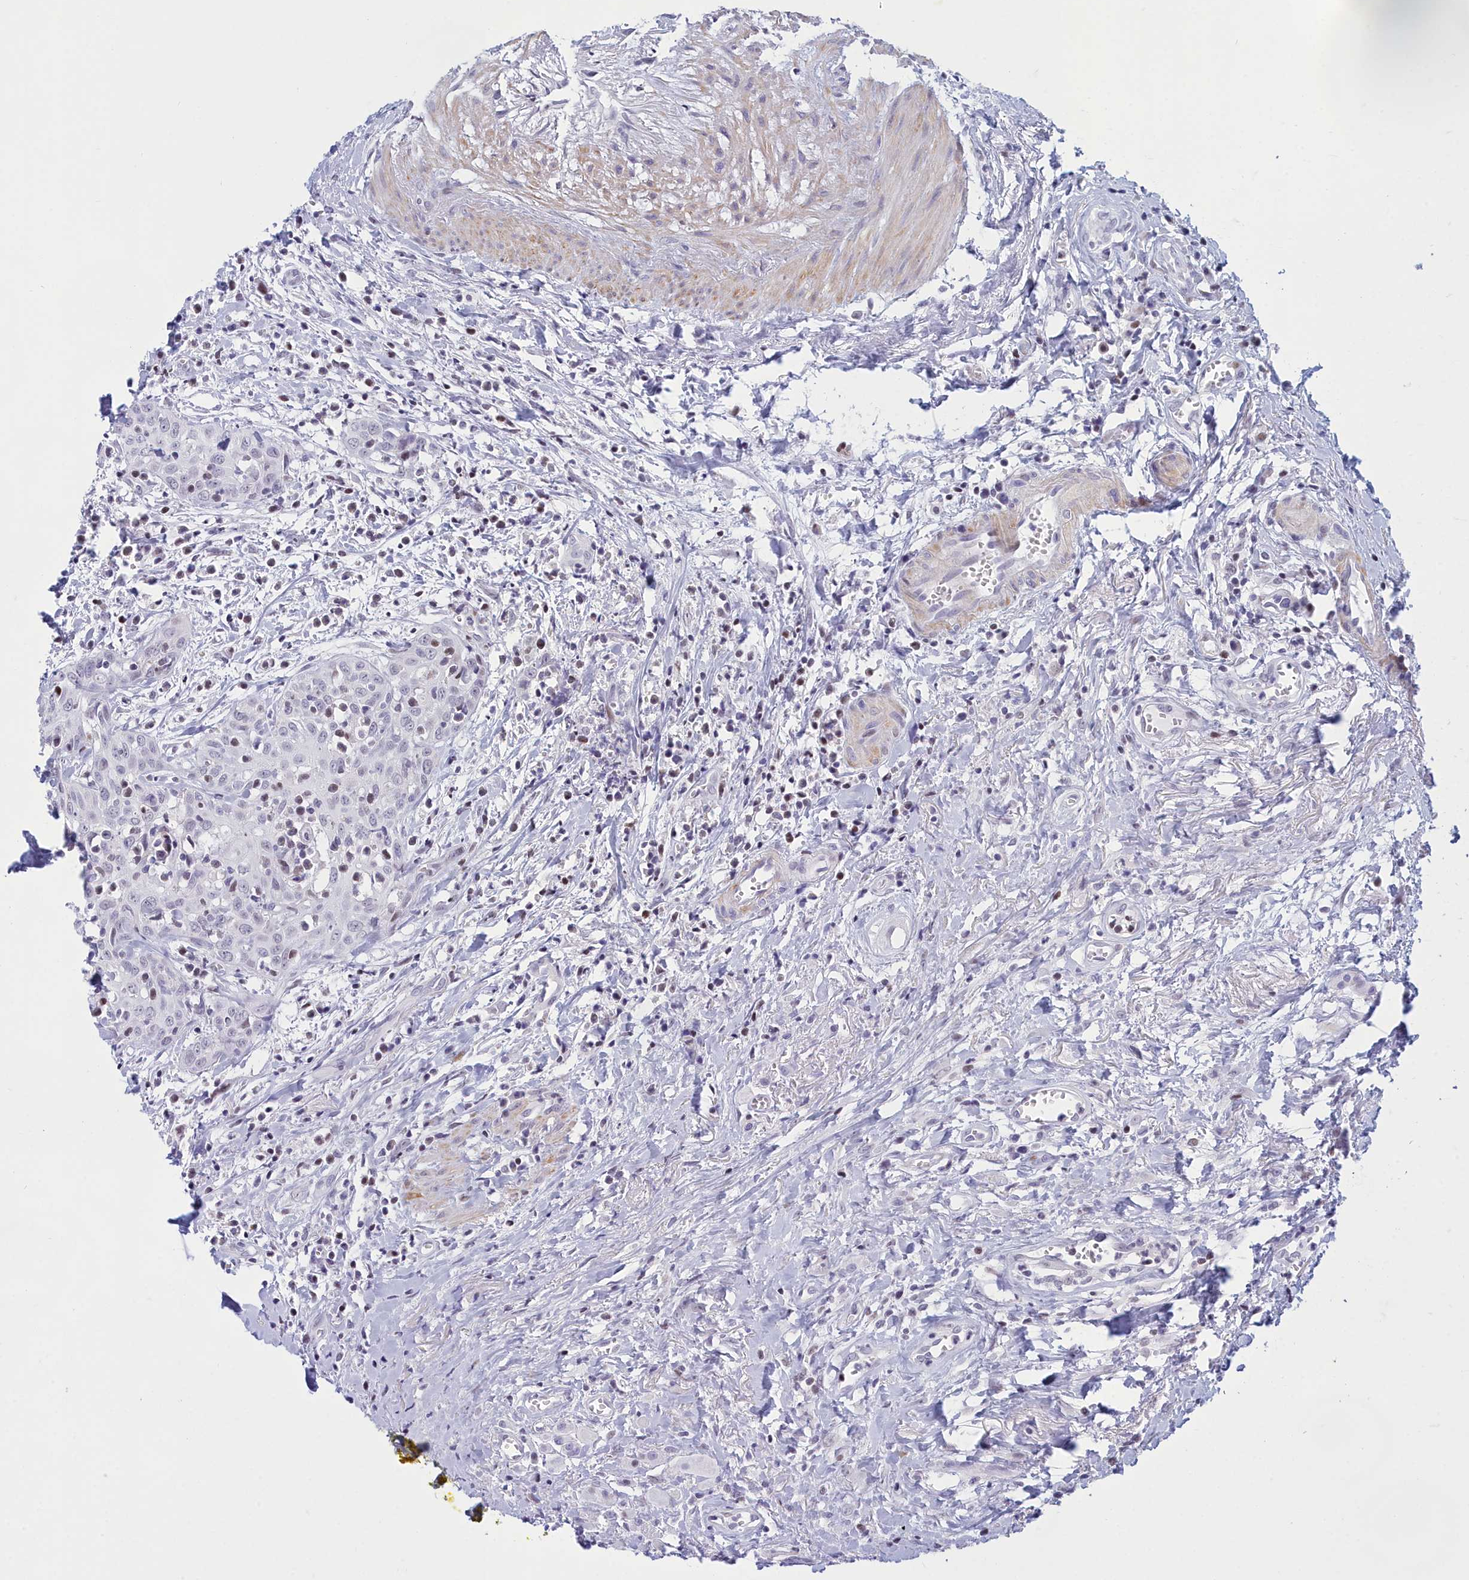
{"staining": {"intensity": "negative", "quantity": "none", "location": "none"}, "tissue": "head and neck cancer", "cell_type": "Tumor cells", "image_type": "cancer", "snomed": [{"axis": "morphology", "description": "Squamous cell carcinoma, NOS"}, {"axis": "topography", "description": "Head-Neck"}], "caption": "Tumor cells show no significant staining in head and neck cancer (squamous cell carcinoma). Nuclei are stained in blue.", "gene": "SNX20", "patient": {"sex": "female", "age": 70}}